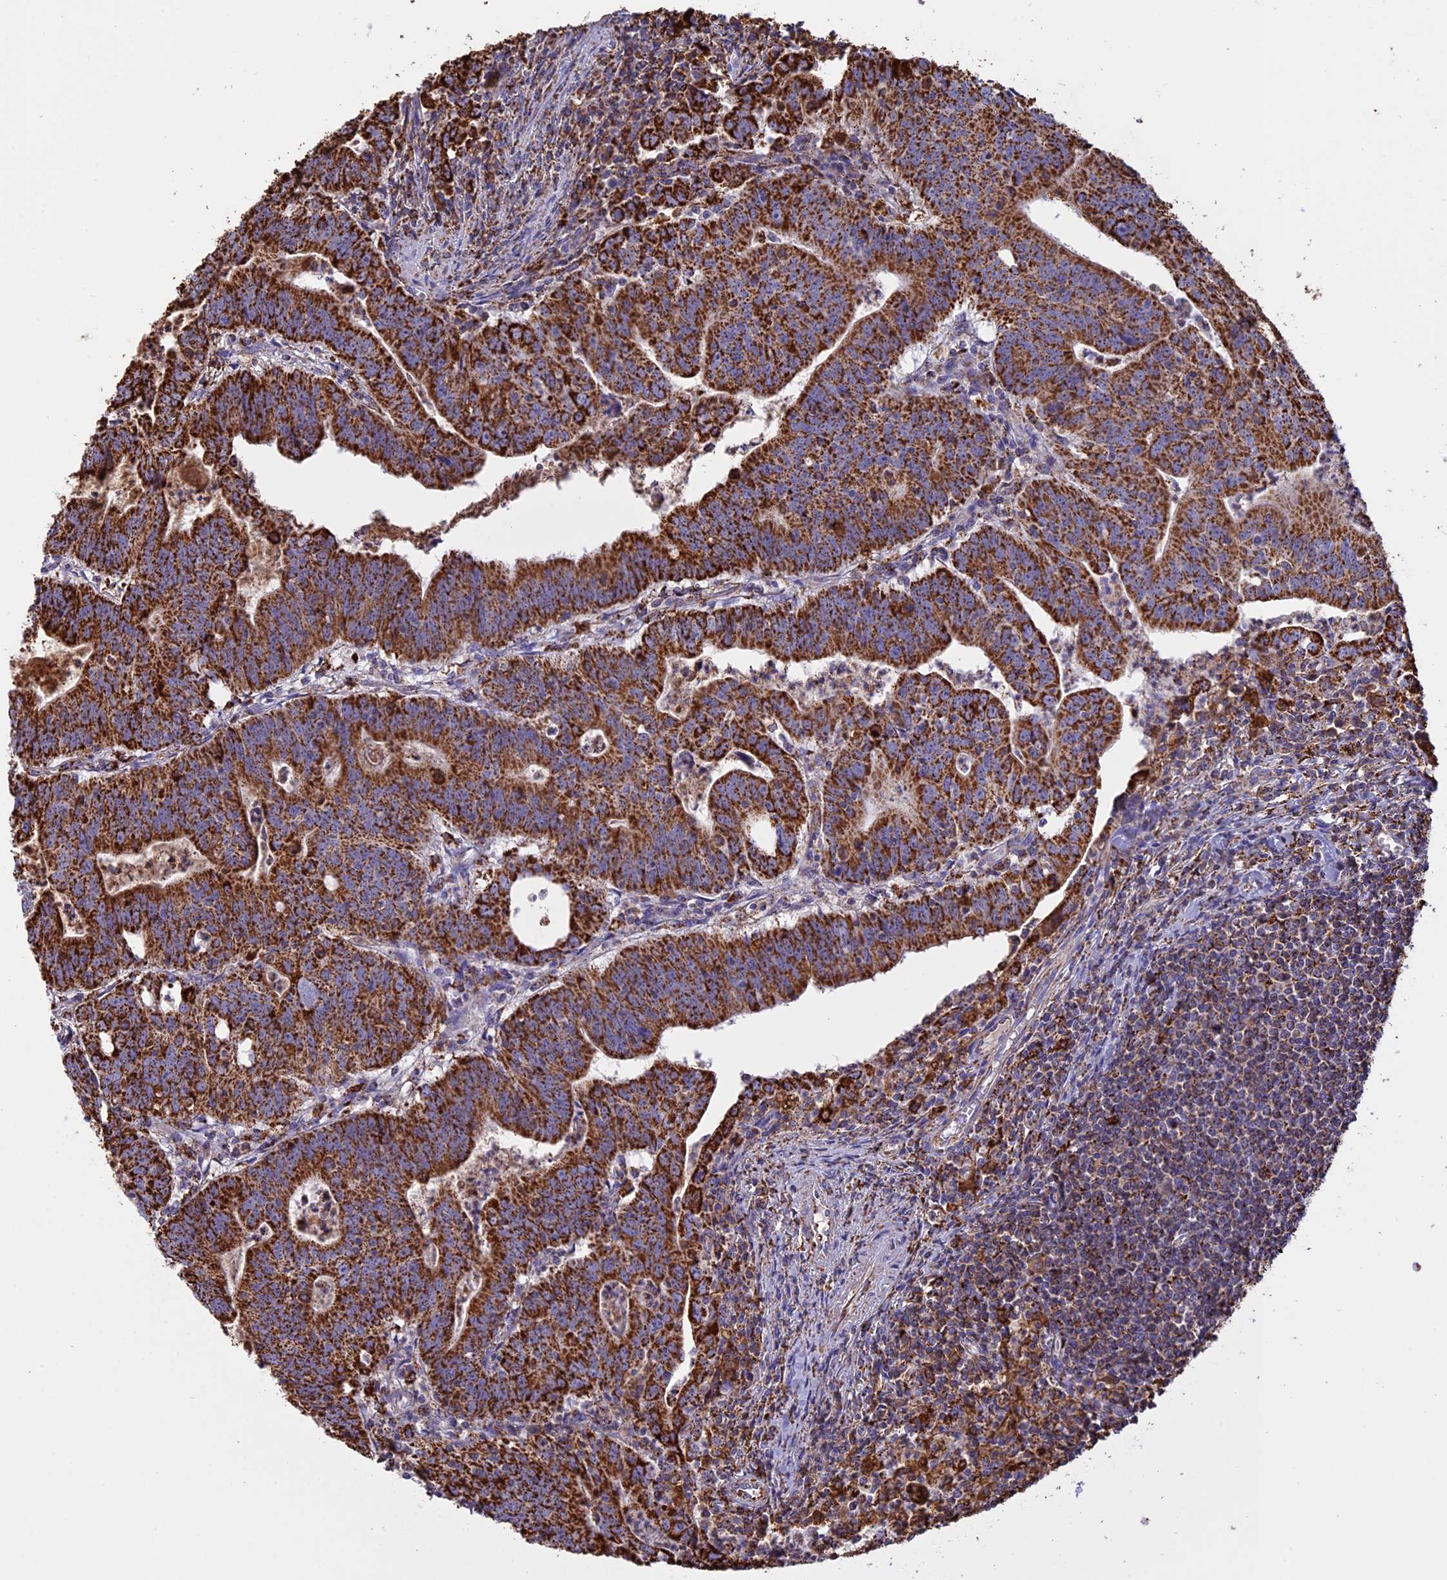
{"staining": {"intensity": "strong", "quantity": ">75%", "location": "cytoplasmic/membranous"}, "tissue": "colorectal cancer", "cell_type": "Tumor cells", "image_type": "cancer", "snomed": [{"axis": "morphology", "description": "Adenocarcinoma, NOS"}, {"axis": "topography", "description": "Rectum"}], "caption": "Immunohistochemical staining of human colorectal adenocarcinoma reveals strong cytoplasmic/membranous protein staining in about >75% of tumor cells.", "gene": "KCNG1", "patient": {"sex": "male", "age": 69}}